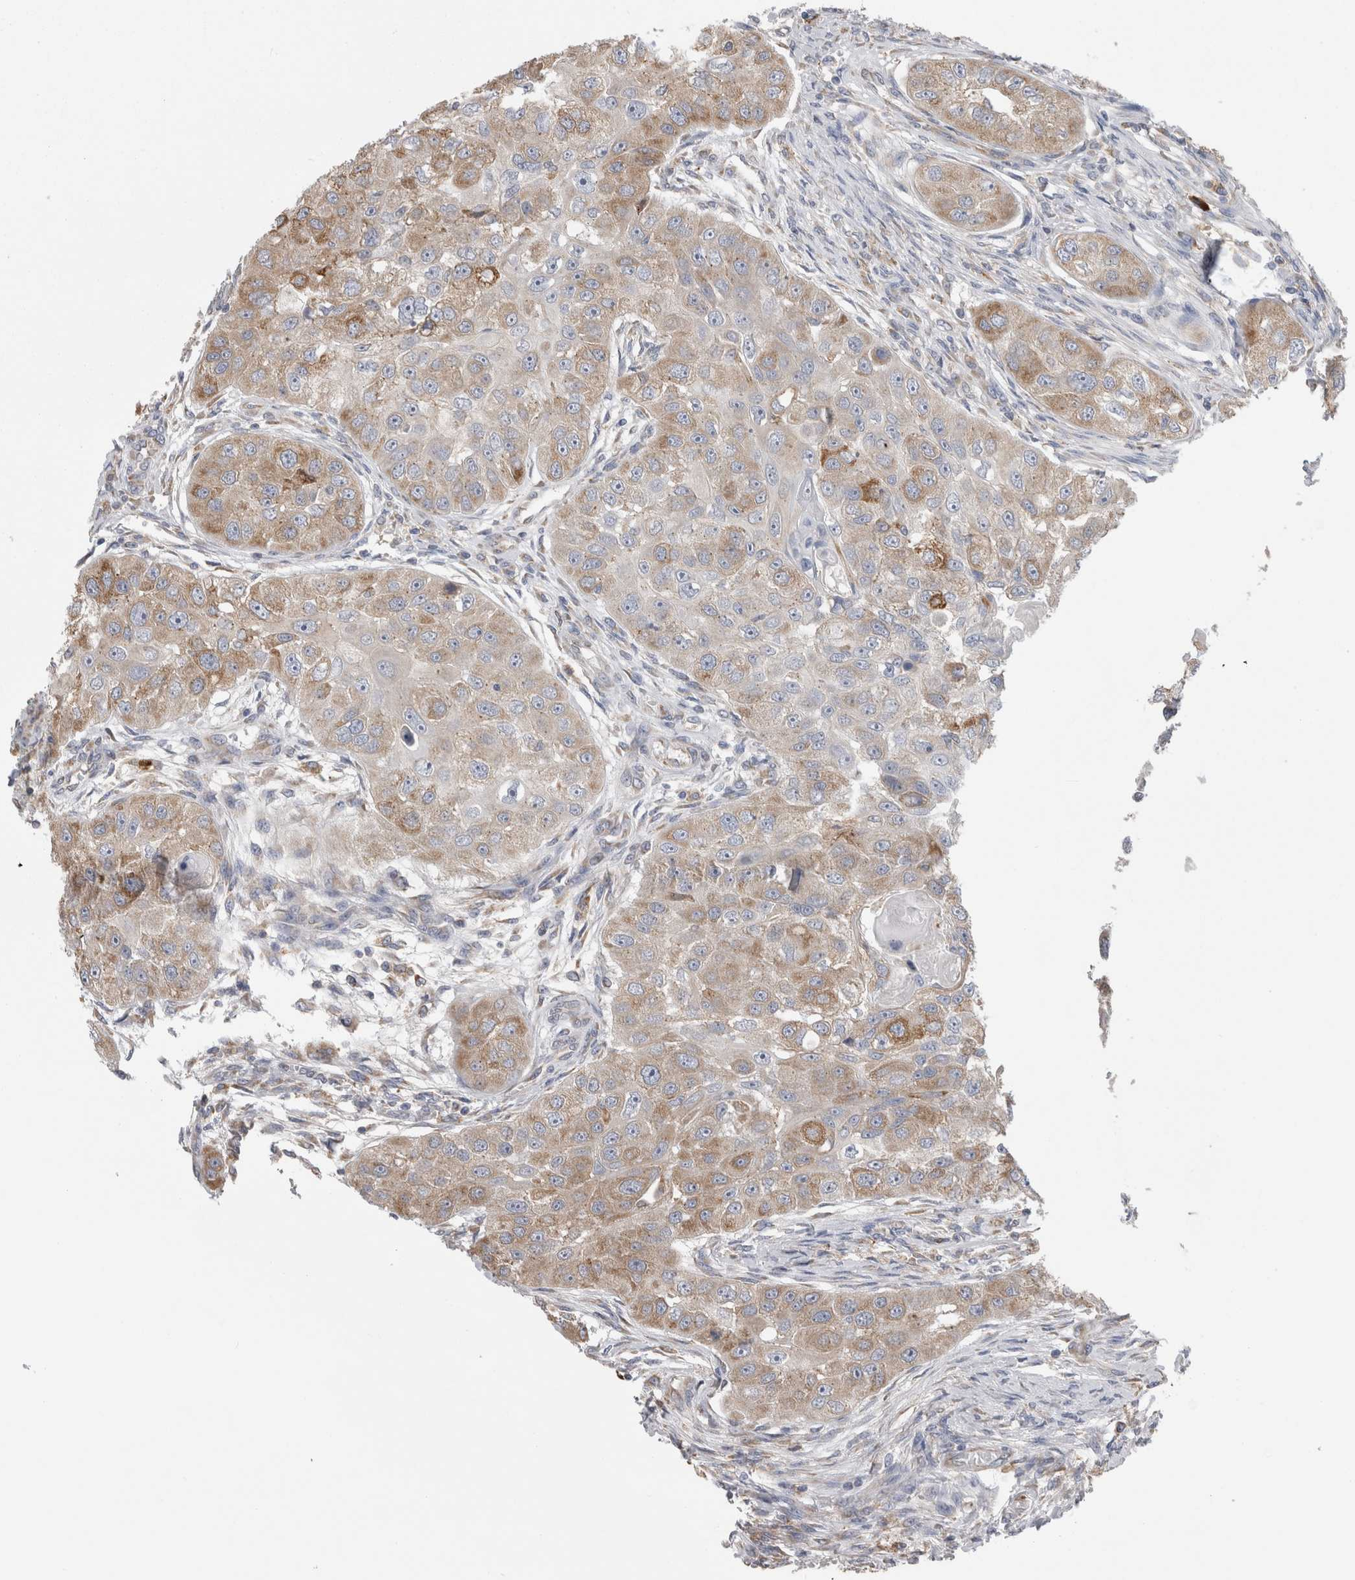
{"staining": {"intensity": "moderate", "quantity": "<25%", "location": "cytoplasmic/membranous"}, "tissue": "head and neck cancer", "cell_type": "Tumor cells", "image_type": "cancer", "snomed": [{"axis": "morphology", "description": "Normal tissue, NOS"}, {"axis": "morphology", "description": "Squamous cell carcinoma, NOS"}, {"axis": "topography", "description": "Skeletal muscle"}, {"axis": "topography", "description": "Head-Neck"}], "caption": "This photomicrograph shows immunohistochemistry (IHC) staining of human head and neck cancer (squamous cell carcinoma), with low moderate cytoplasmic/membranous staining in approximately <25% of tumor cells.", "gene": "ZNF341", "patient": {"sex": "male", "age": 51}}